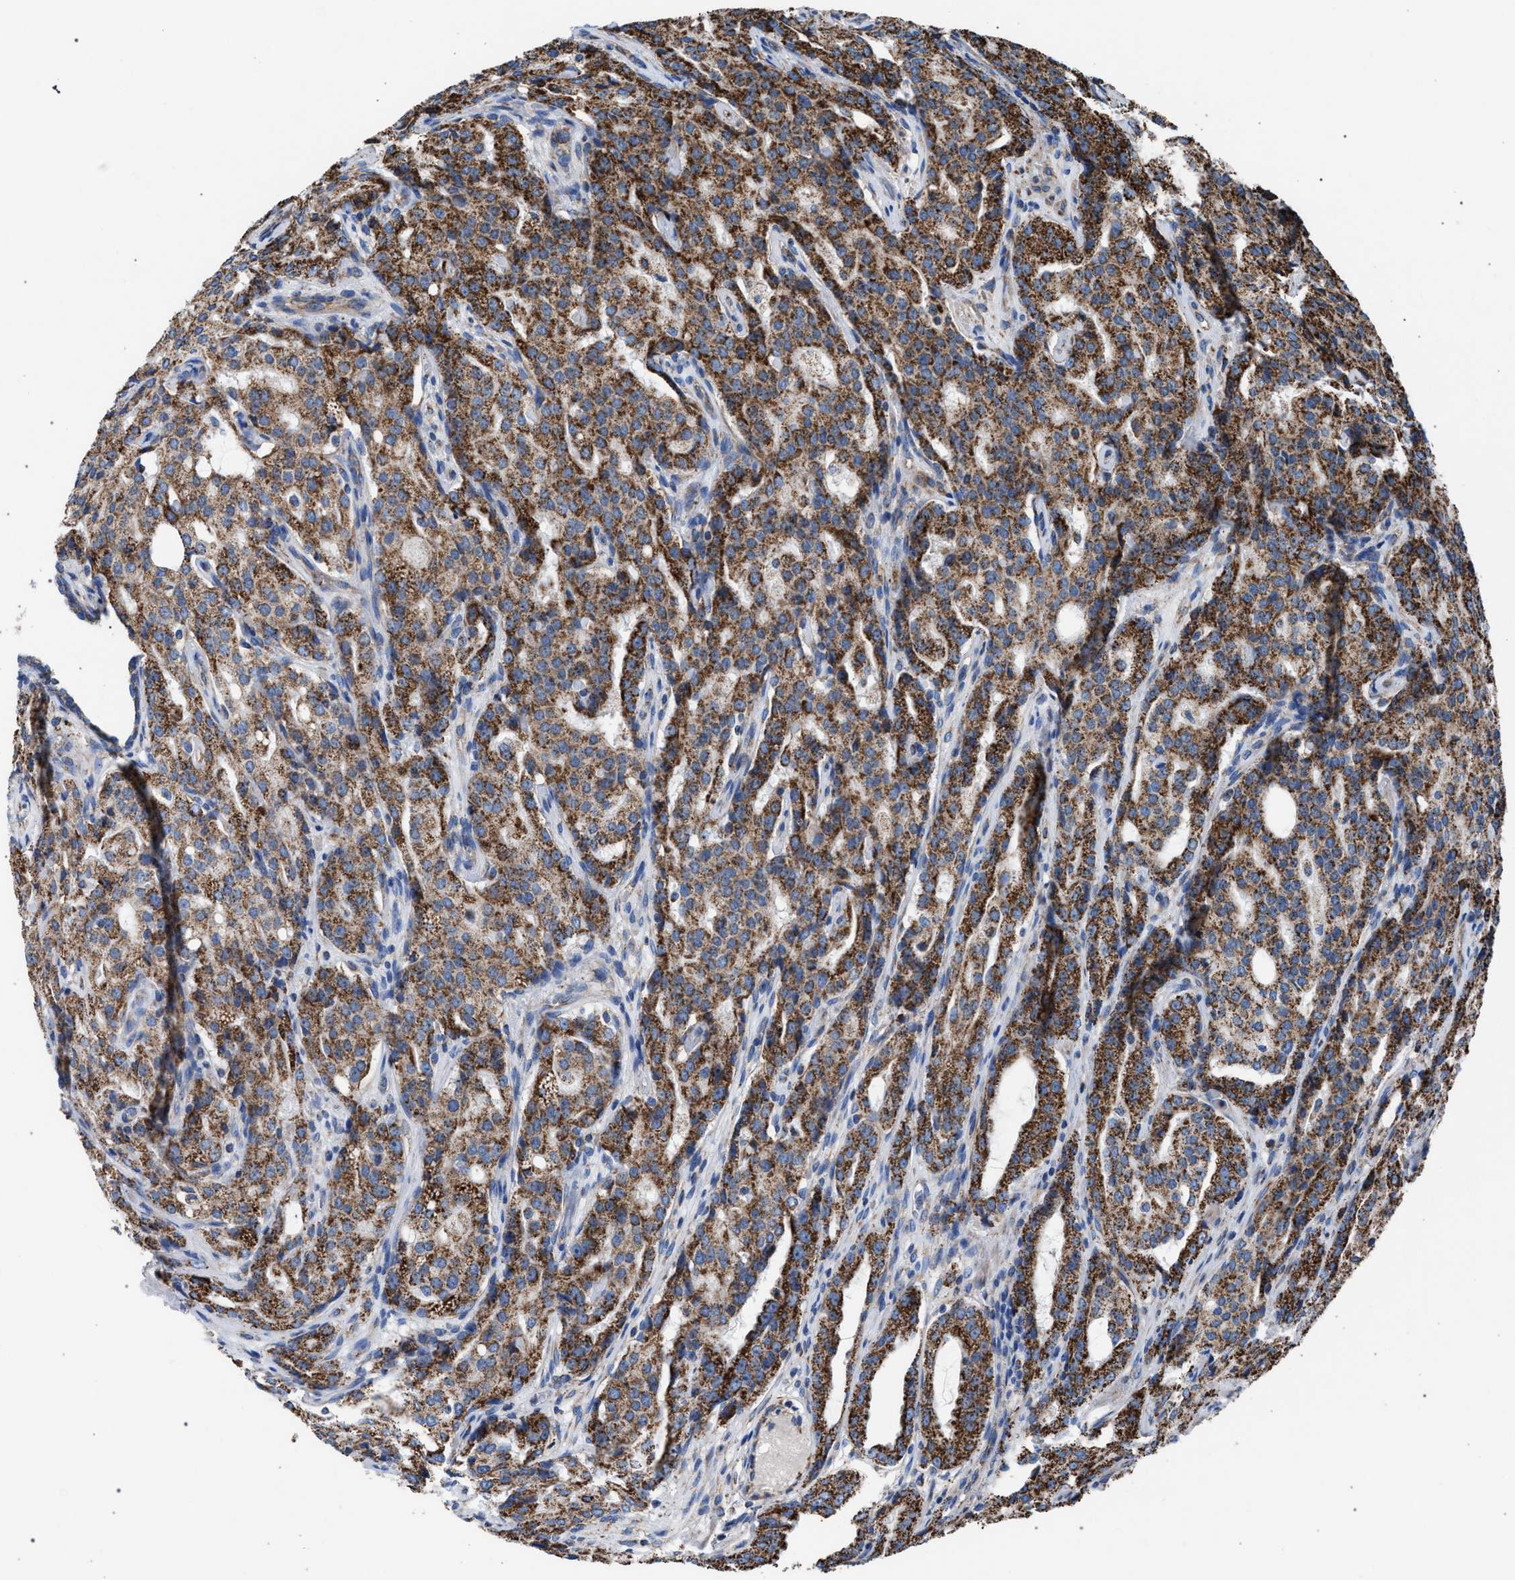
{"staining": {"intensity": "moderate", "quantity": ">75%", "location": "cytoplasmic/membranous"}, "tissue": "prostate cancer", "cell_type": "Tumor cells", "image_type": "cancer", "snomed": [{"axis": "morphology", "description": "Adenocarcinoma, High grade"}, {"axis": "topography", "description": "Prostate"}], "caption": "Prostate cancer stained with DAB immunohistochemistry (IHC) shows medium levels of moderate cytoplasmic/membranous staining in about >75% of tumor cells.", "gene": "VPS13A", "patient": {"sex": "male", "age": 72}}